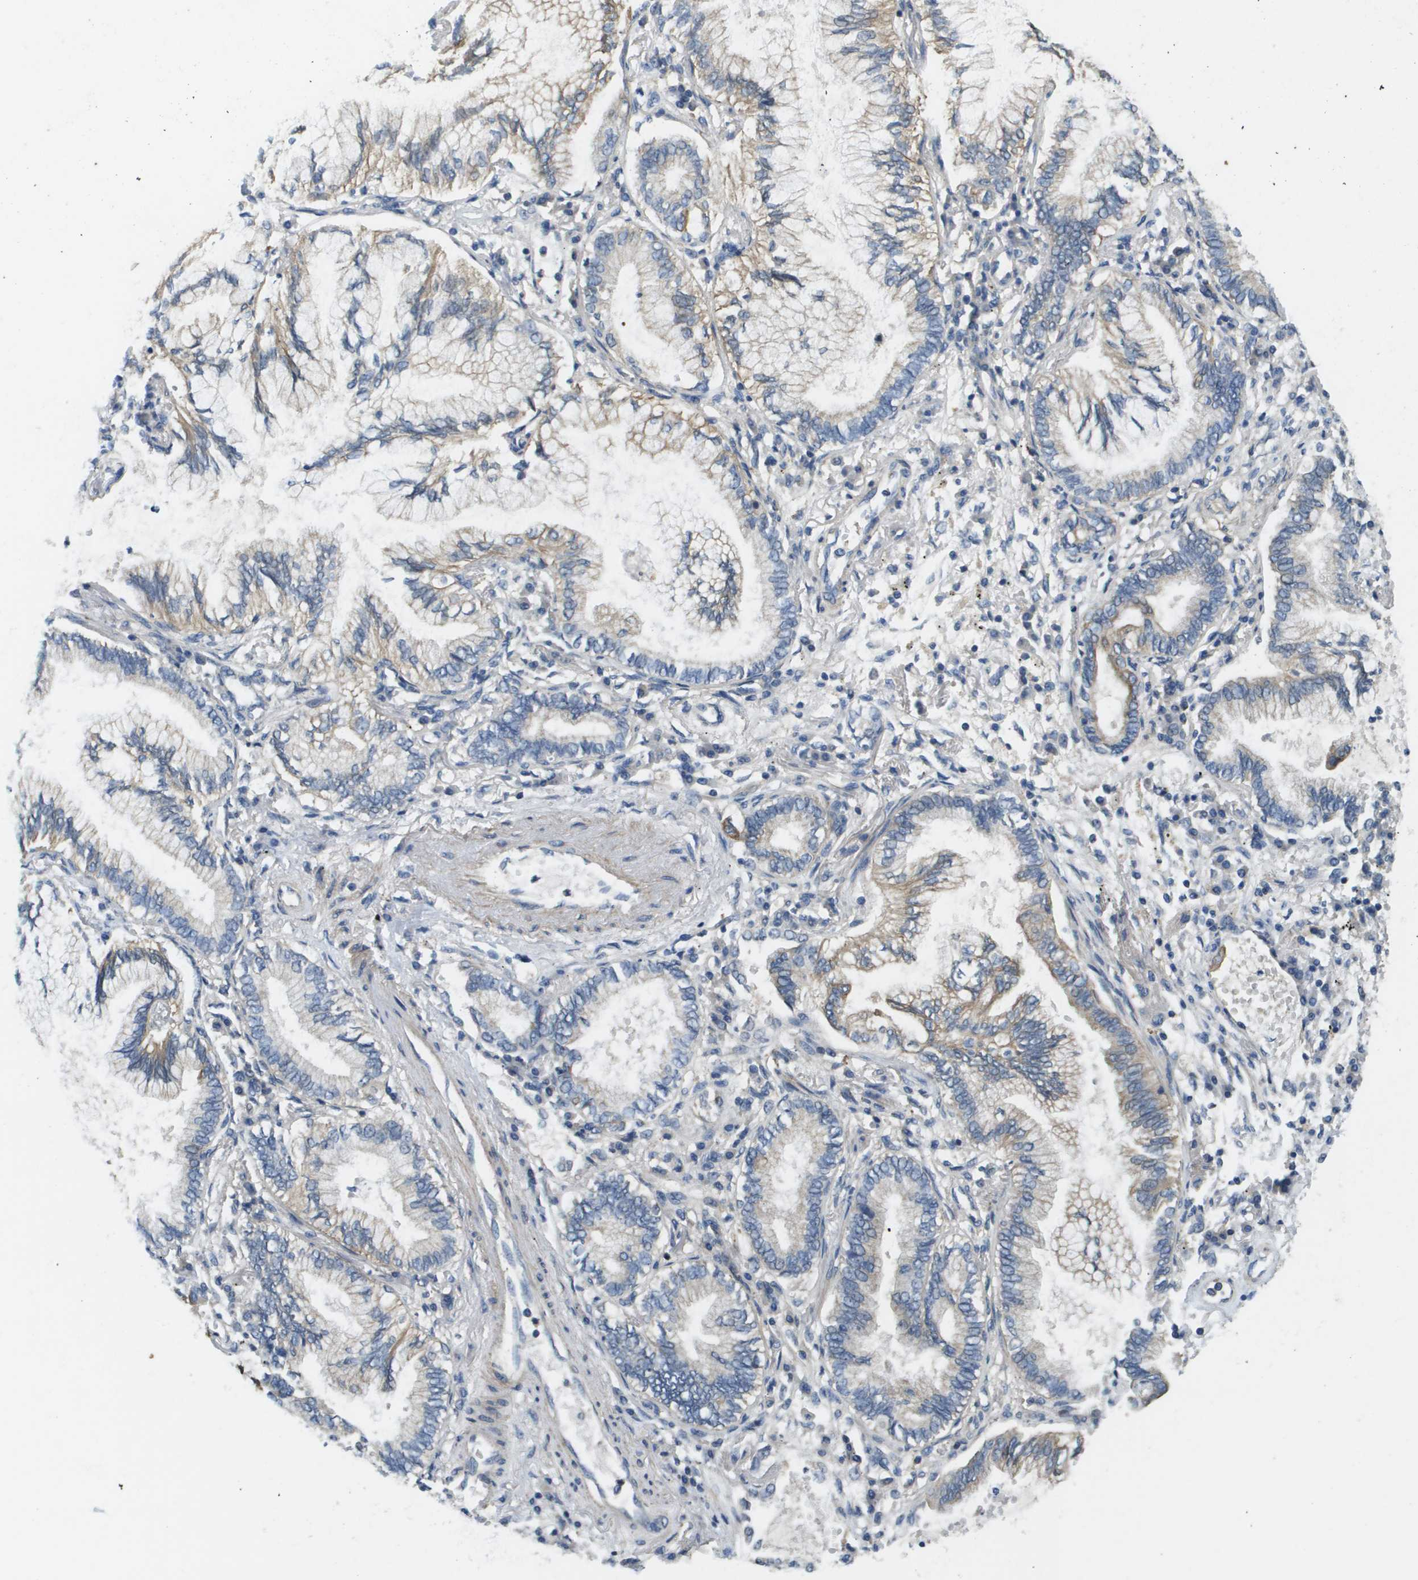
{"staining": {"intensity": "weak", "quantity": "<25%", "location": "cytoplasmic/membranous"}, "tissue": "lung cancer", "cell_type": "Tumor cells", "image_type": "cancer", "snomed": [{"axis": "morphology", "description": "Normal tissue, NOS"}, {"axis": "morphology", "description": "Adenocarcinoma, NOS"}, {"axis": "topography", "description": "Bronchus"}, {"axis": "topography", "description": "Lung"}], "caption": "Micrograph shows no protein positivity in tumor cells of lung cancer tissue. (Stains: DAB immunohistochemistry (IHC) with hematoxylin counter stain, Microscopy: brightfield microscopy at high magnification).", "gene": "KRT23", "patient": {"sex": "female", "age": 70}}